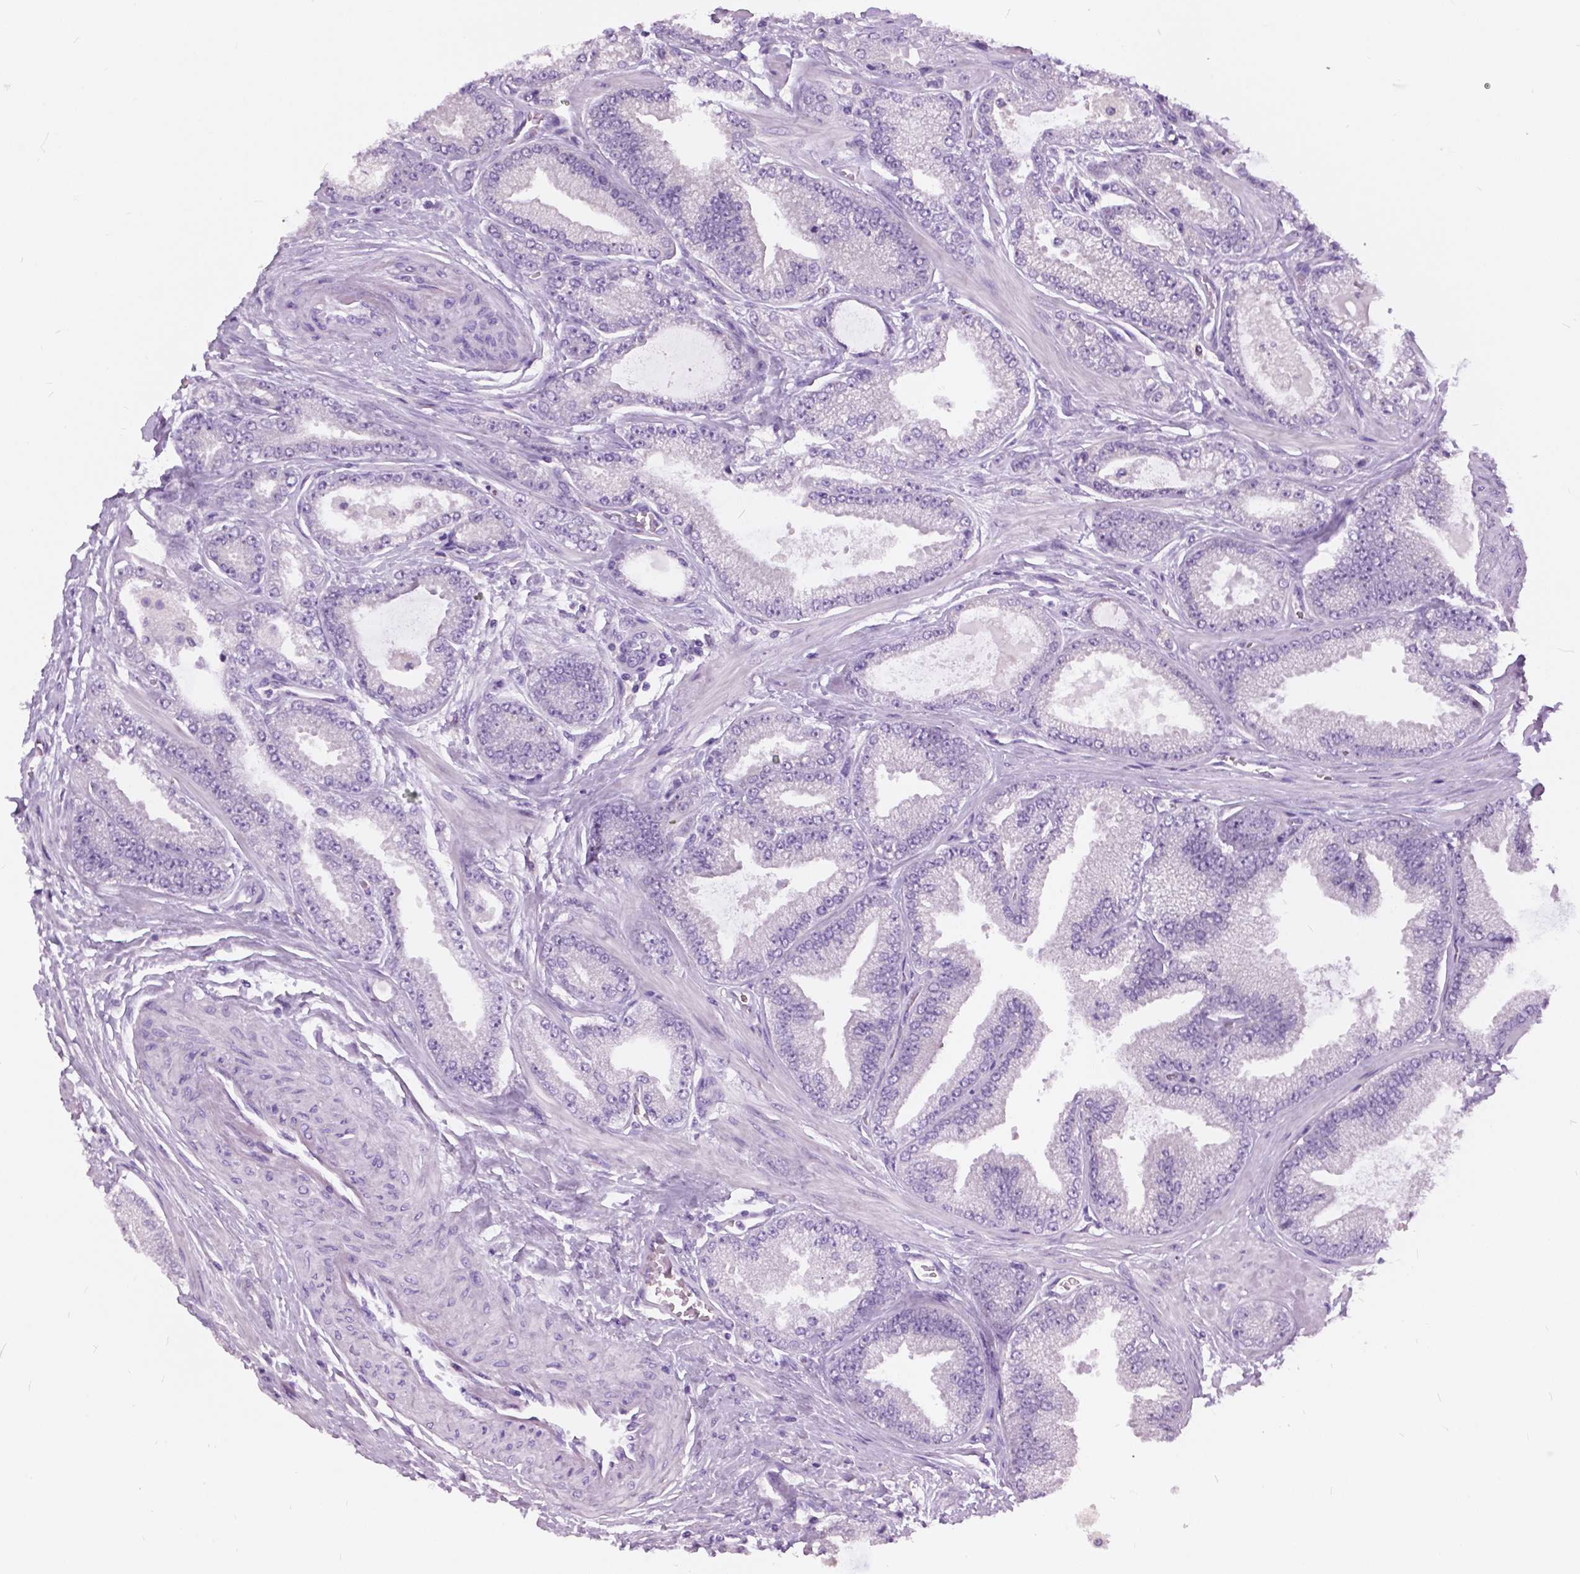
{"staining": {"intensity": "negative", "quantity": "none", "location": "none"}, "tissue": "prostate cancer", "cell_type": "Tumor cells", "image_type": "cancer", "snomed": [{"axis": "morphology", "description": "Adenocarcinoma, Low grade"}, {"axis": "topography", "description": "Prostate"}], "caption": "Low-grade adenocarcinoma (prostate) was stained to show a protein in brown. There is no significant expression in tumor cells.", "gene": "TP53TG5", "patient": {"sex": "male", "age": 55}}